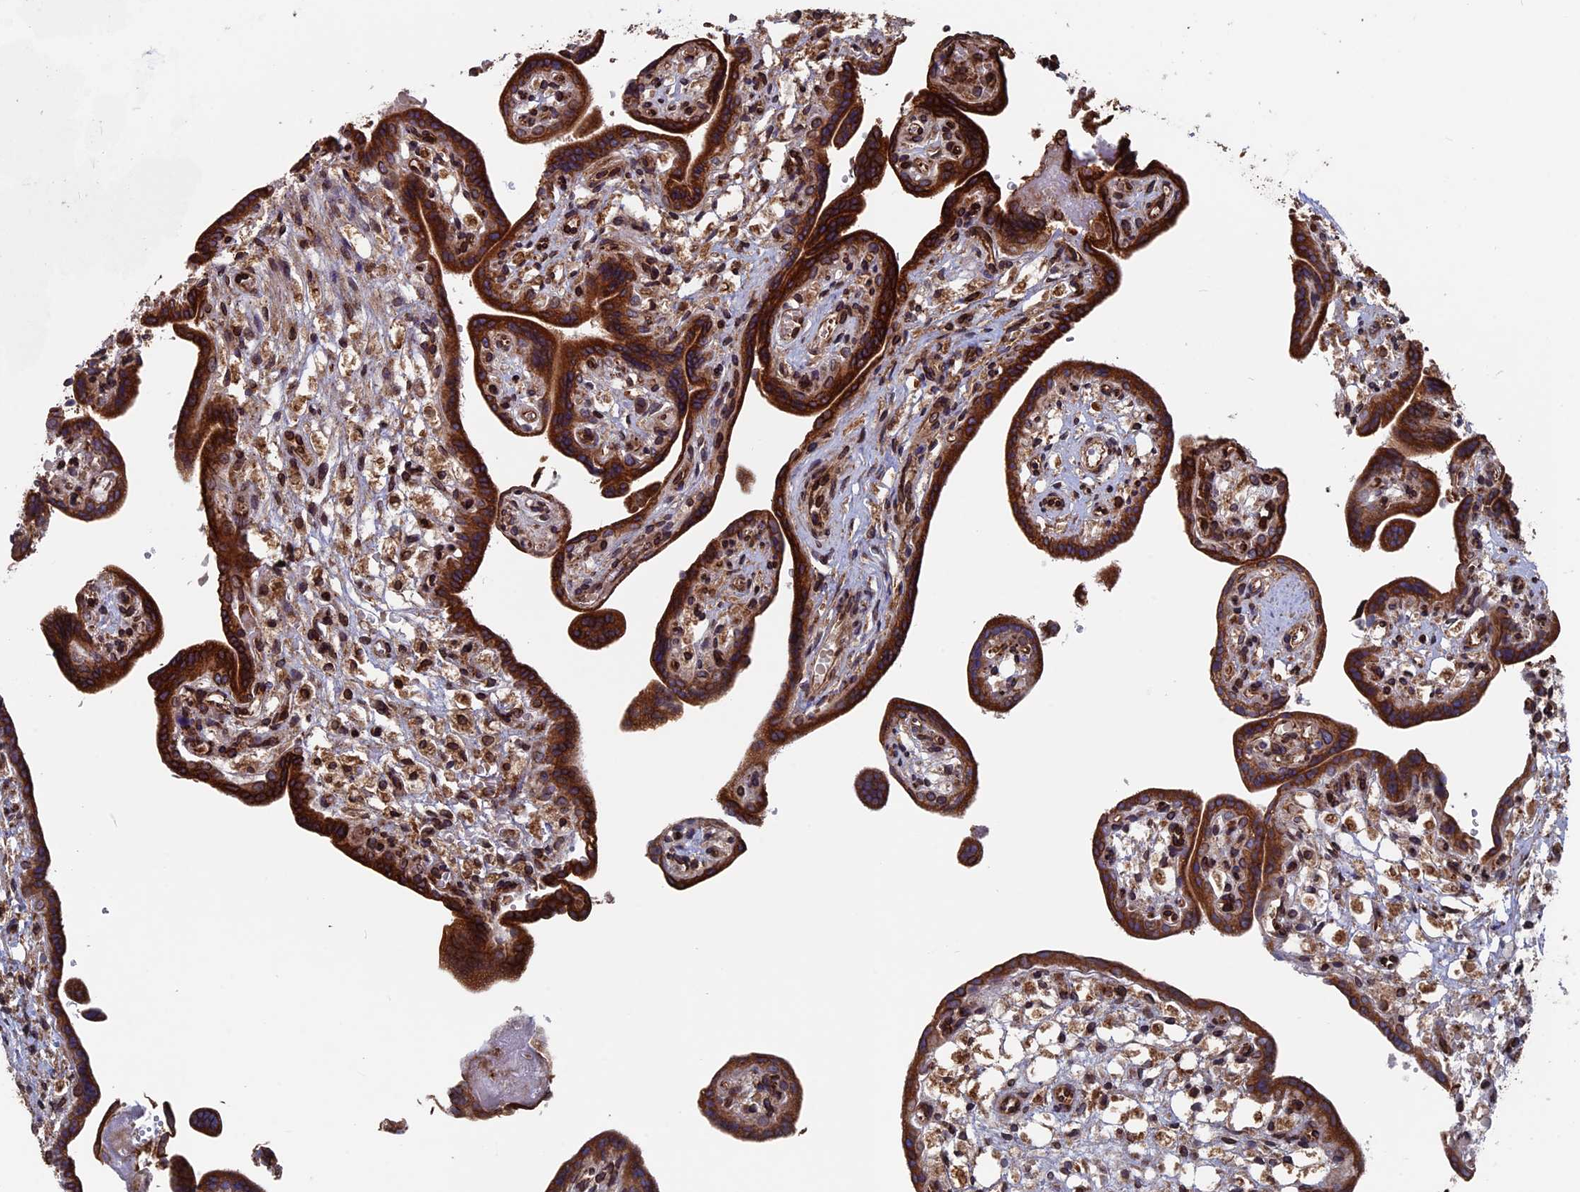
{"staining": {"intensity": "strong", "quantity": ">75%", "location": "cytoplasmic/membranous"}, "tissue": "placenta", "cell_type": "Trophoblastic cells", "image_type": "normal", "snomed": [{"axis": "morphology", "description": "Normal tissue, NOS"}, {"axis": "topography", "description": "Placenta"}], "caption": "High-magnification brightfield microscopy of normal placenta stained with DAB (3,3'-diaminobenzidine) (brown) and counterstained with hematoxylin (blue). trophoblastic cells exhibit strong cytoplasmic/membranous expression is identified in approximately>75% of cells. (brown staining indicates protein expression, while blue staining denotes nuclei).", "gene": "RPUSD1", "patient": {"sex": "female", "age": 37}}